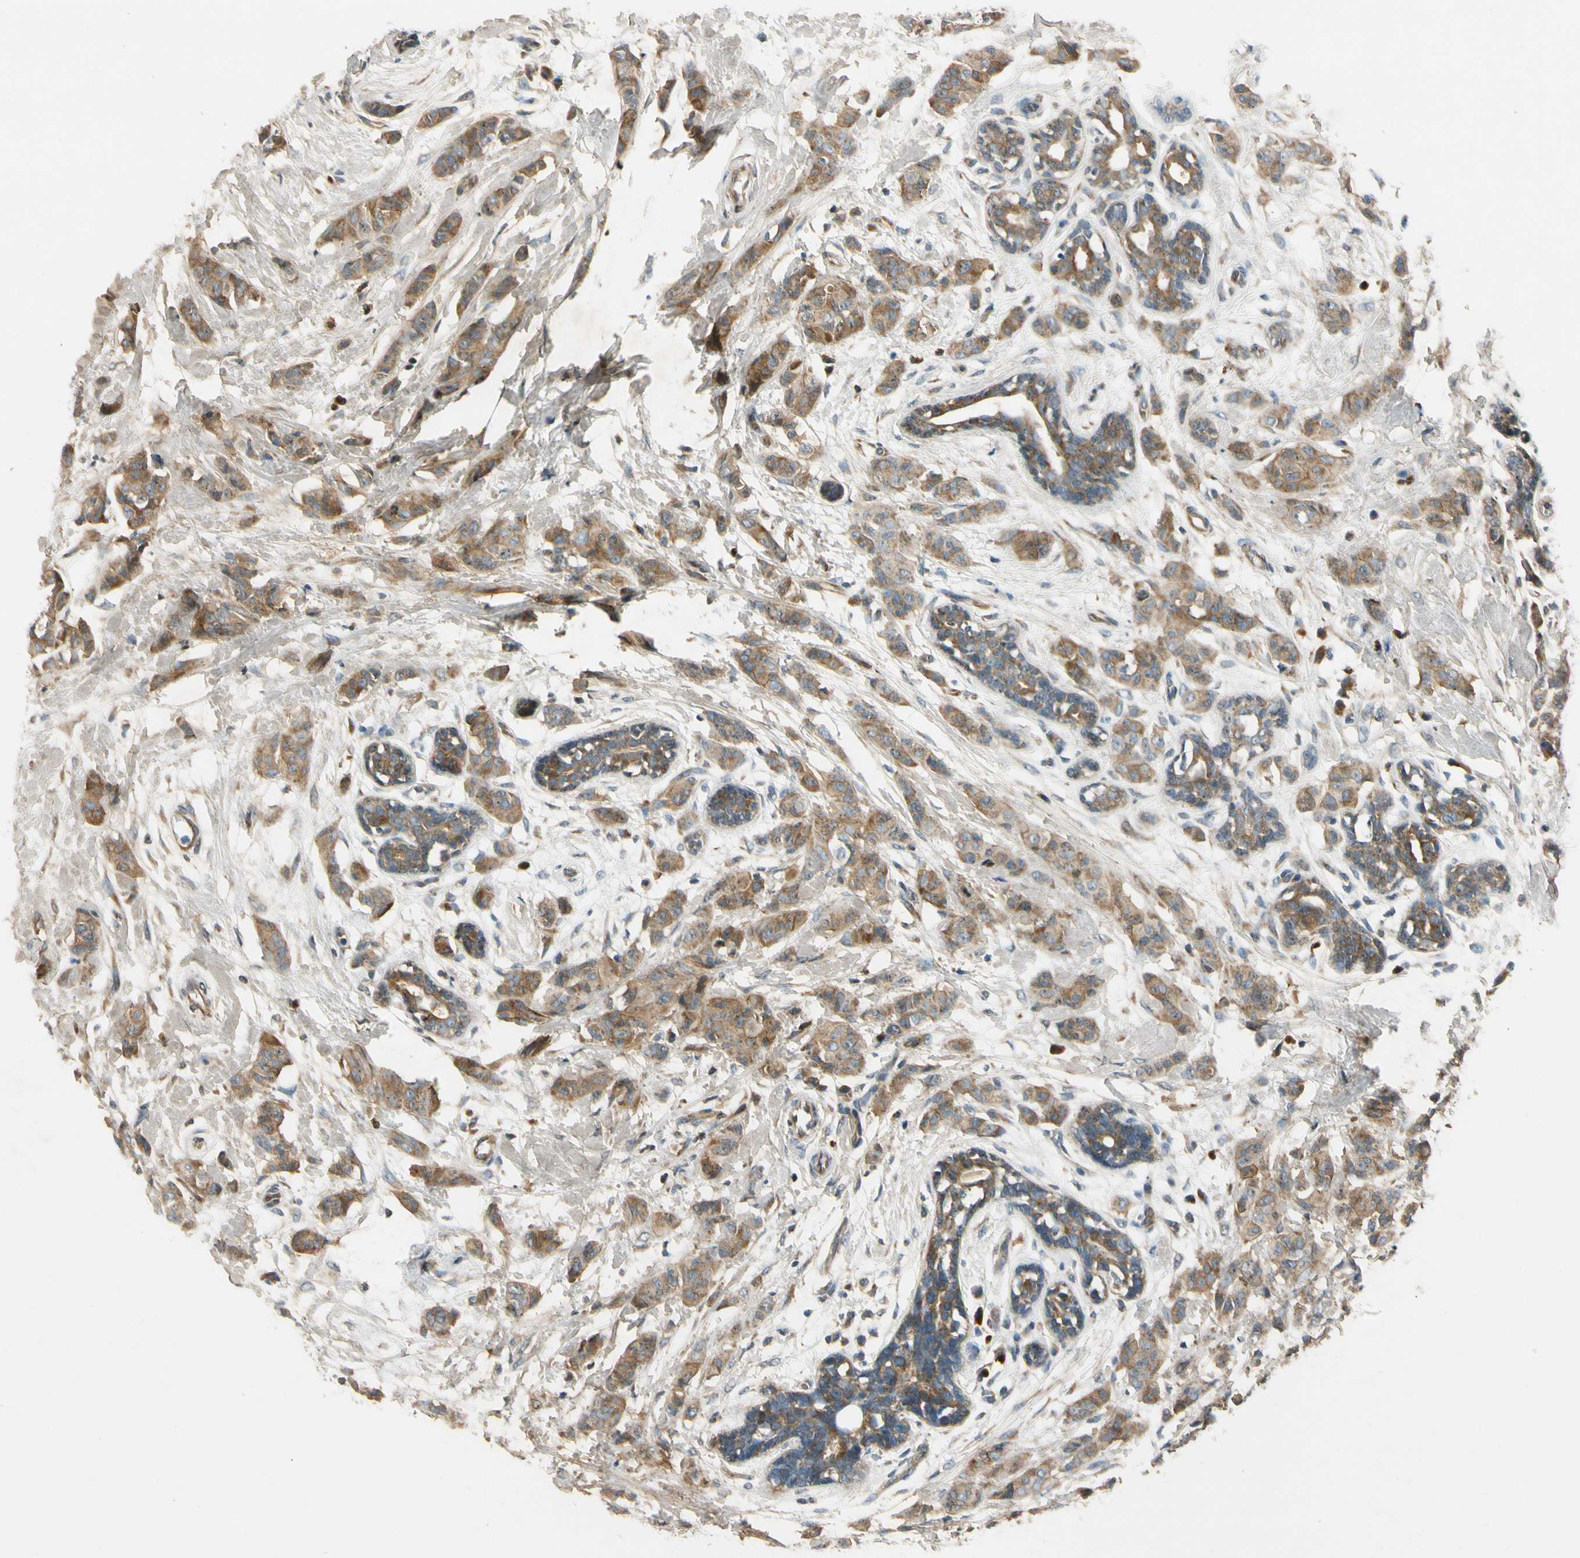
{"staining": {"intensity": "moderate", "quantity": ">75%", "location": "cytoplasmic/membranous"}, "tissue": "breast cancer", "cell_type": "Tumor cells", "image_type": "cancer", "snomed": [{"axis": "morphology", "description": "Normal tissue, NOS"}, {"axis": "morphology", "description": "Duct carcinoma"}, {"axis": "topography", "description": "Breast"}], "caption": "Protein staining of breast cancer (intraductal carcinoma) tissue reveals moderate cytoplasmic/membranous positivity in about >75% of tumor cells.", "gene": "MST1R", "patient": {"sex": "female", "age": 40}}